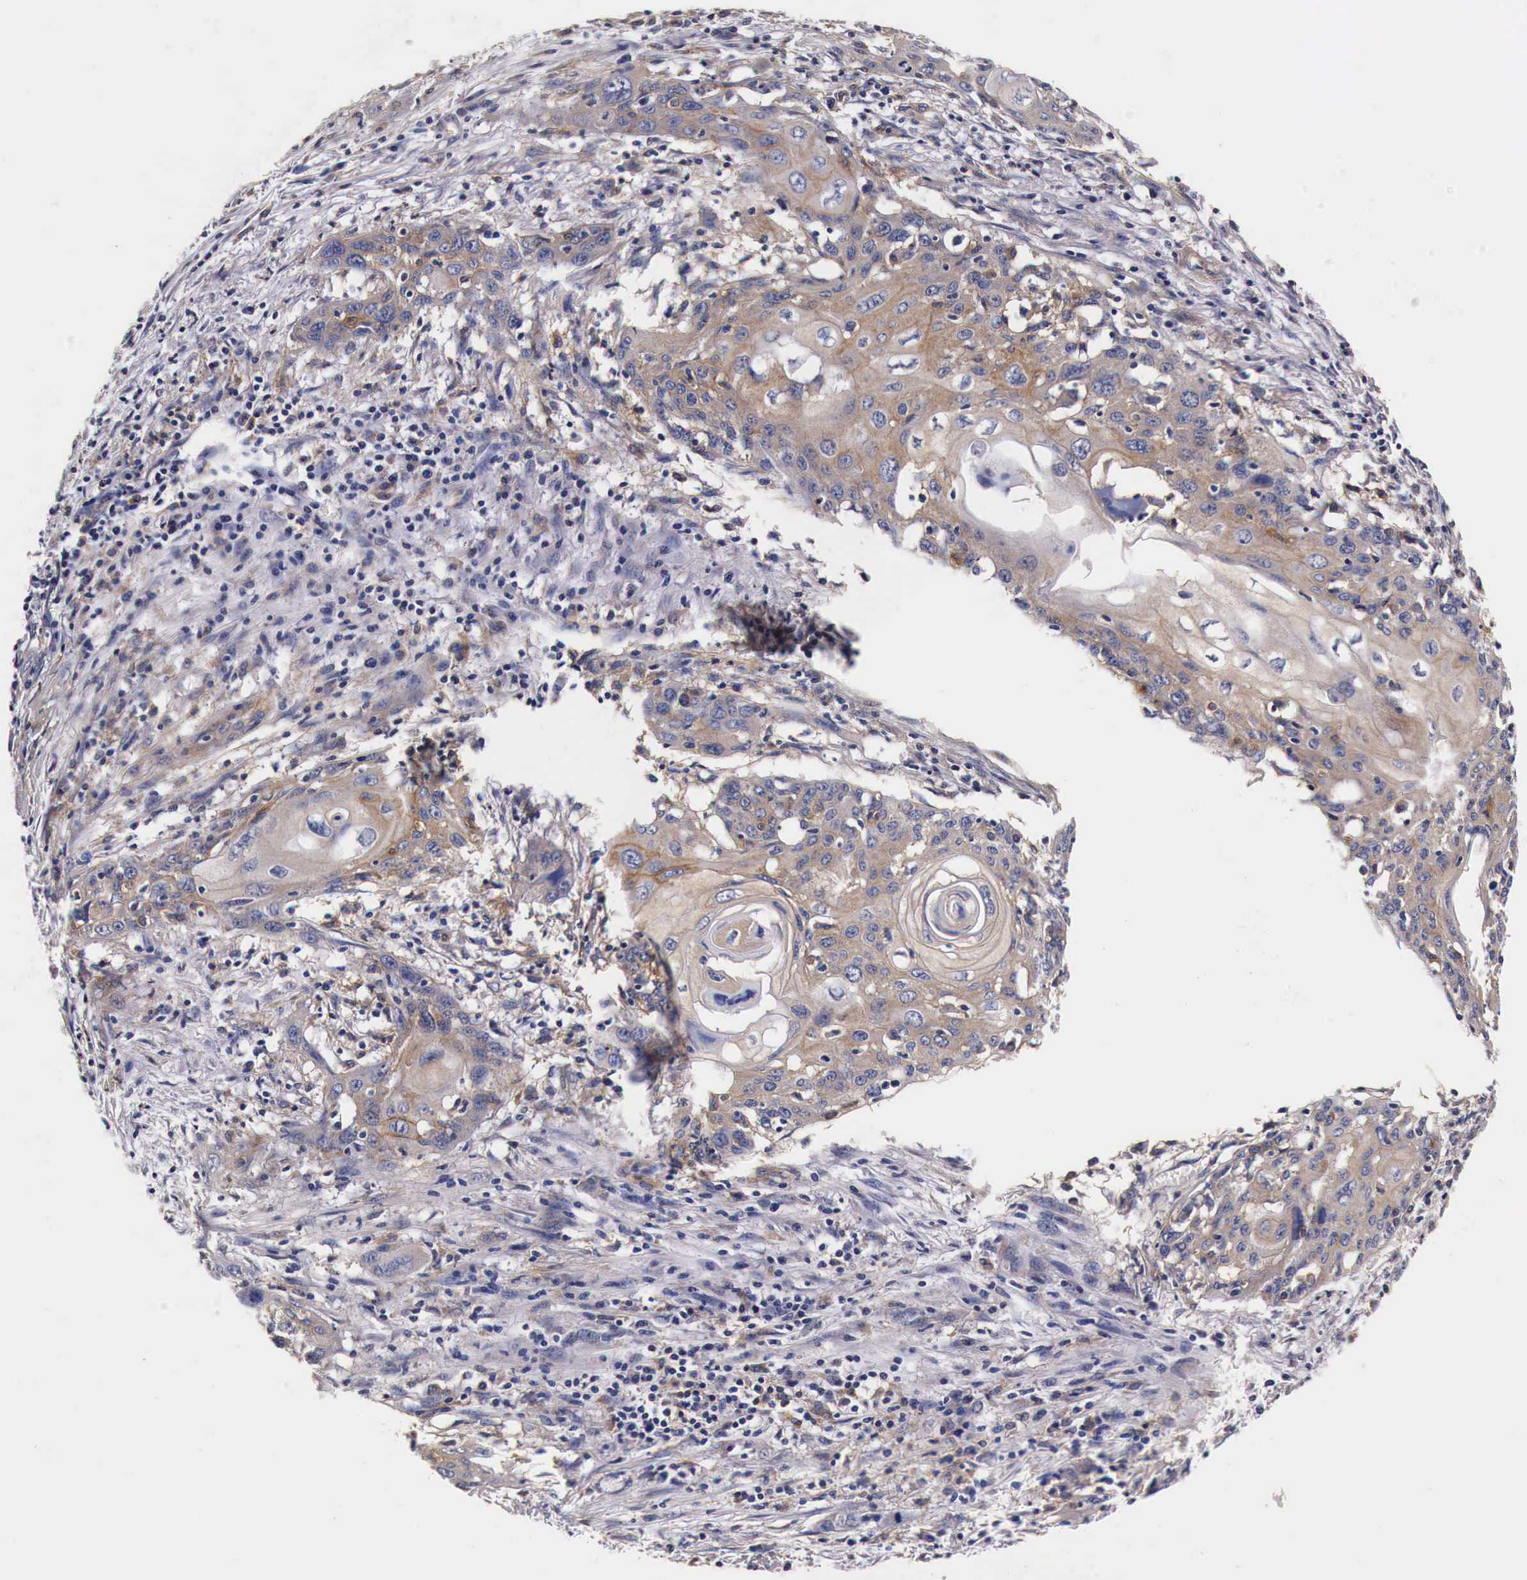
{"staining": {"intensity": "weak", "quantity": "25%-75%", "location": "cytoplasmic/membranous"}, "tissue": "cervical cancer", "cell_type": "Tumor cells", "image_type": "cancer", "snomed": [{"axis": "morphology", "description": "Squamous cell carcinoma, NOS"}, {"axis": "topography", "description": "Cervix"}], "caption": "Immunohistochemical staining of human cervical cancer (squamous cell carcinoma) displays low levels of weak cytoplasmic/membranous positivity in about 25%-75% of tumor cells. (brown staining indicates protein expression, while blue staining denotes nuclei).", "gene": "RP2", "patient": {"sex": "female", "age": 54}}